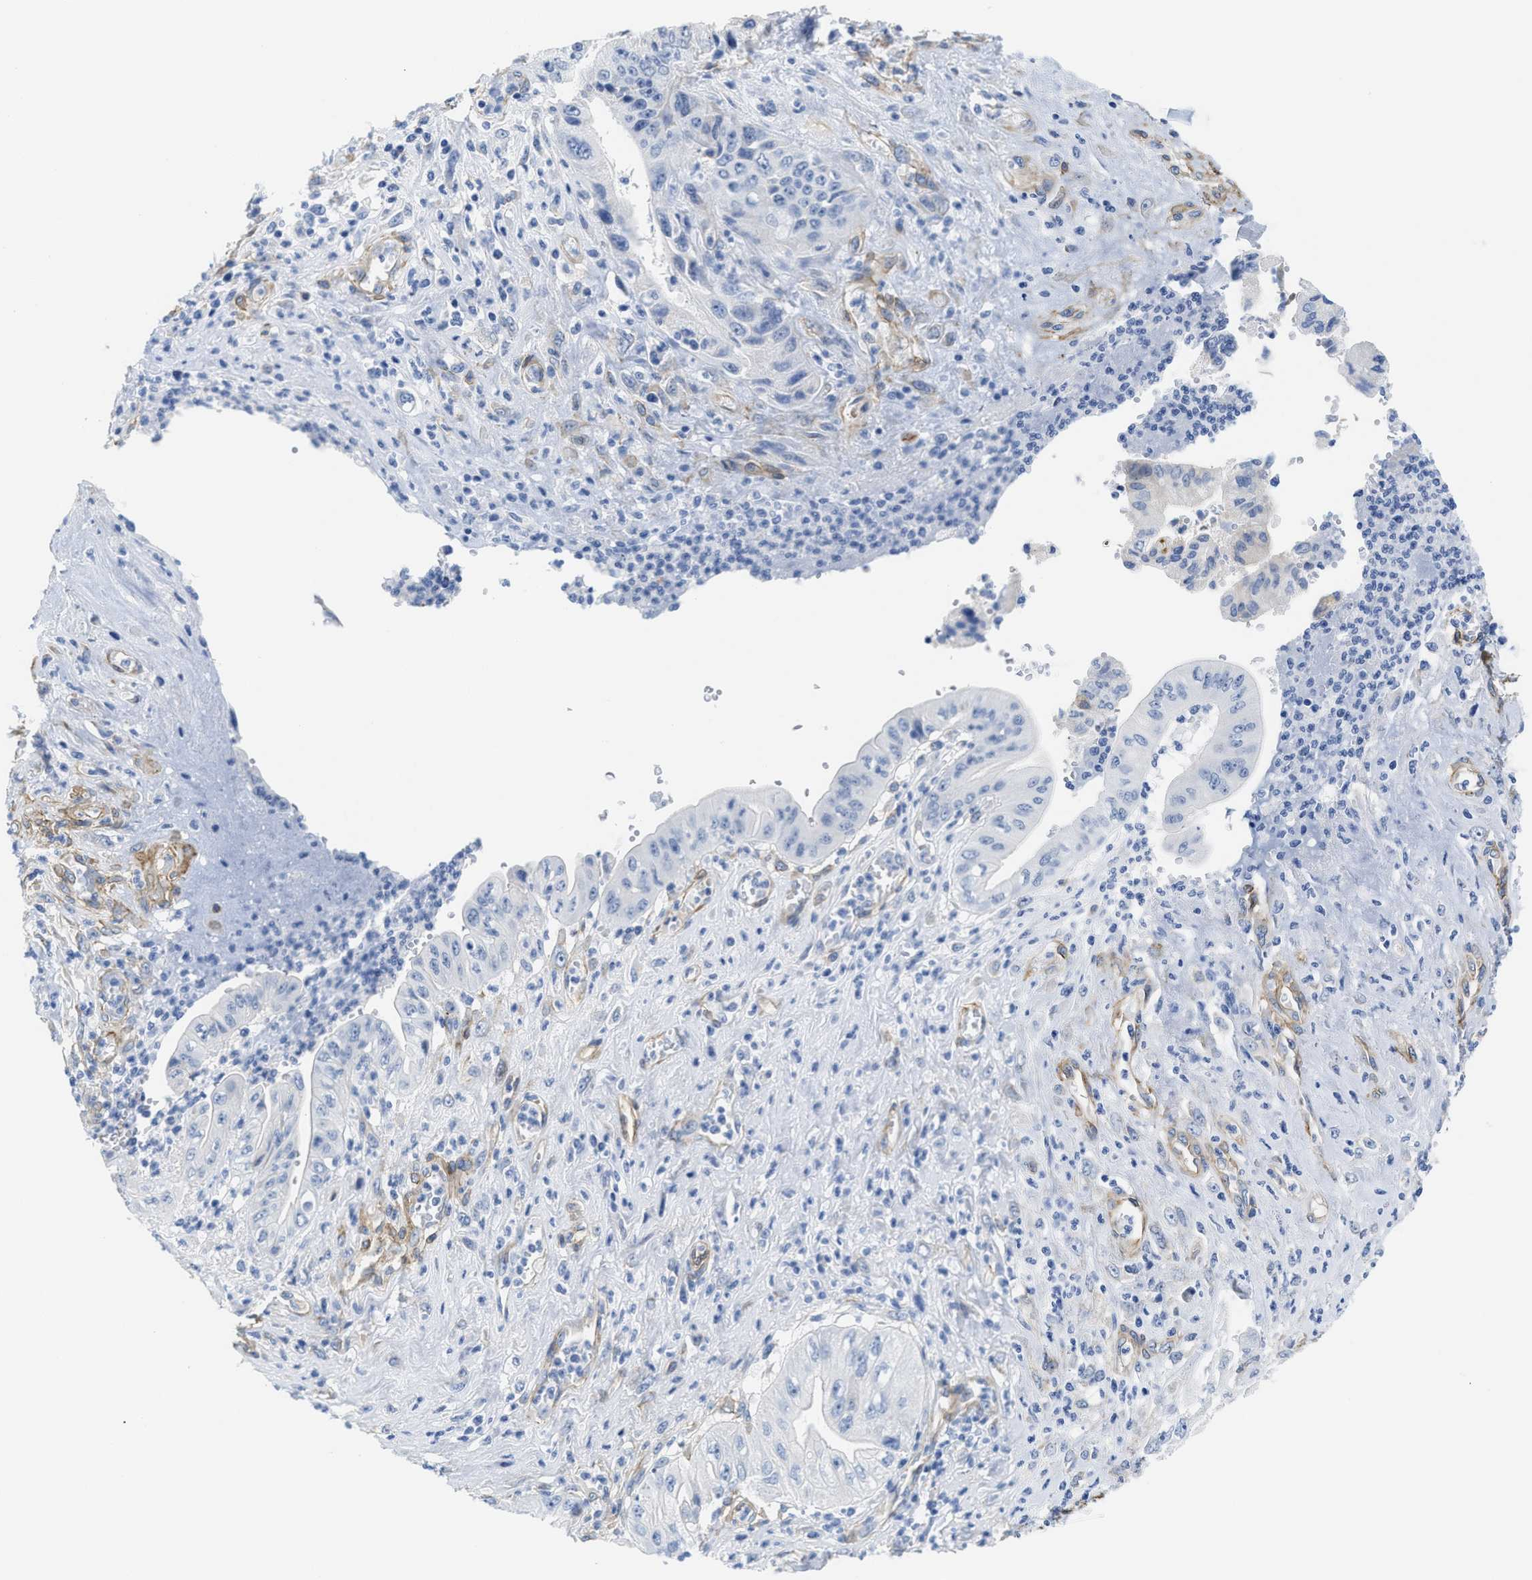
{"staining": {"intensity": "negative", "quantity": "none", "location": "none"}, "tissue": "pancreatic cancer", "cell_type": "Tumor cells", "image_type": "cancer", "snomed": [{"axis": "morphology", "description": "Adenocarcinoma, NOS"}, {"axis": "topography", "description": "Pancreas"}], "caption": "This is an IHC image of adenocarcinoma (pancreatic). There is no positivity in tumor cells.", "gene": "TUB", "patient": {"sex": "female", "age": 73}}